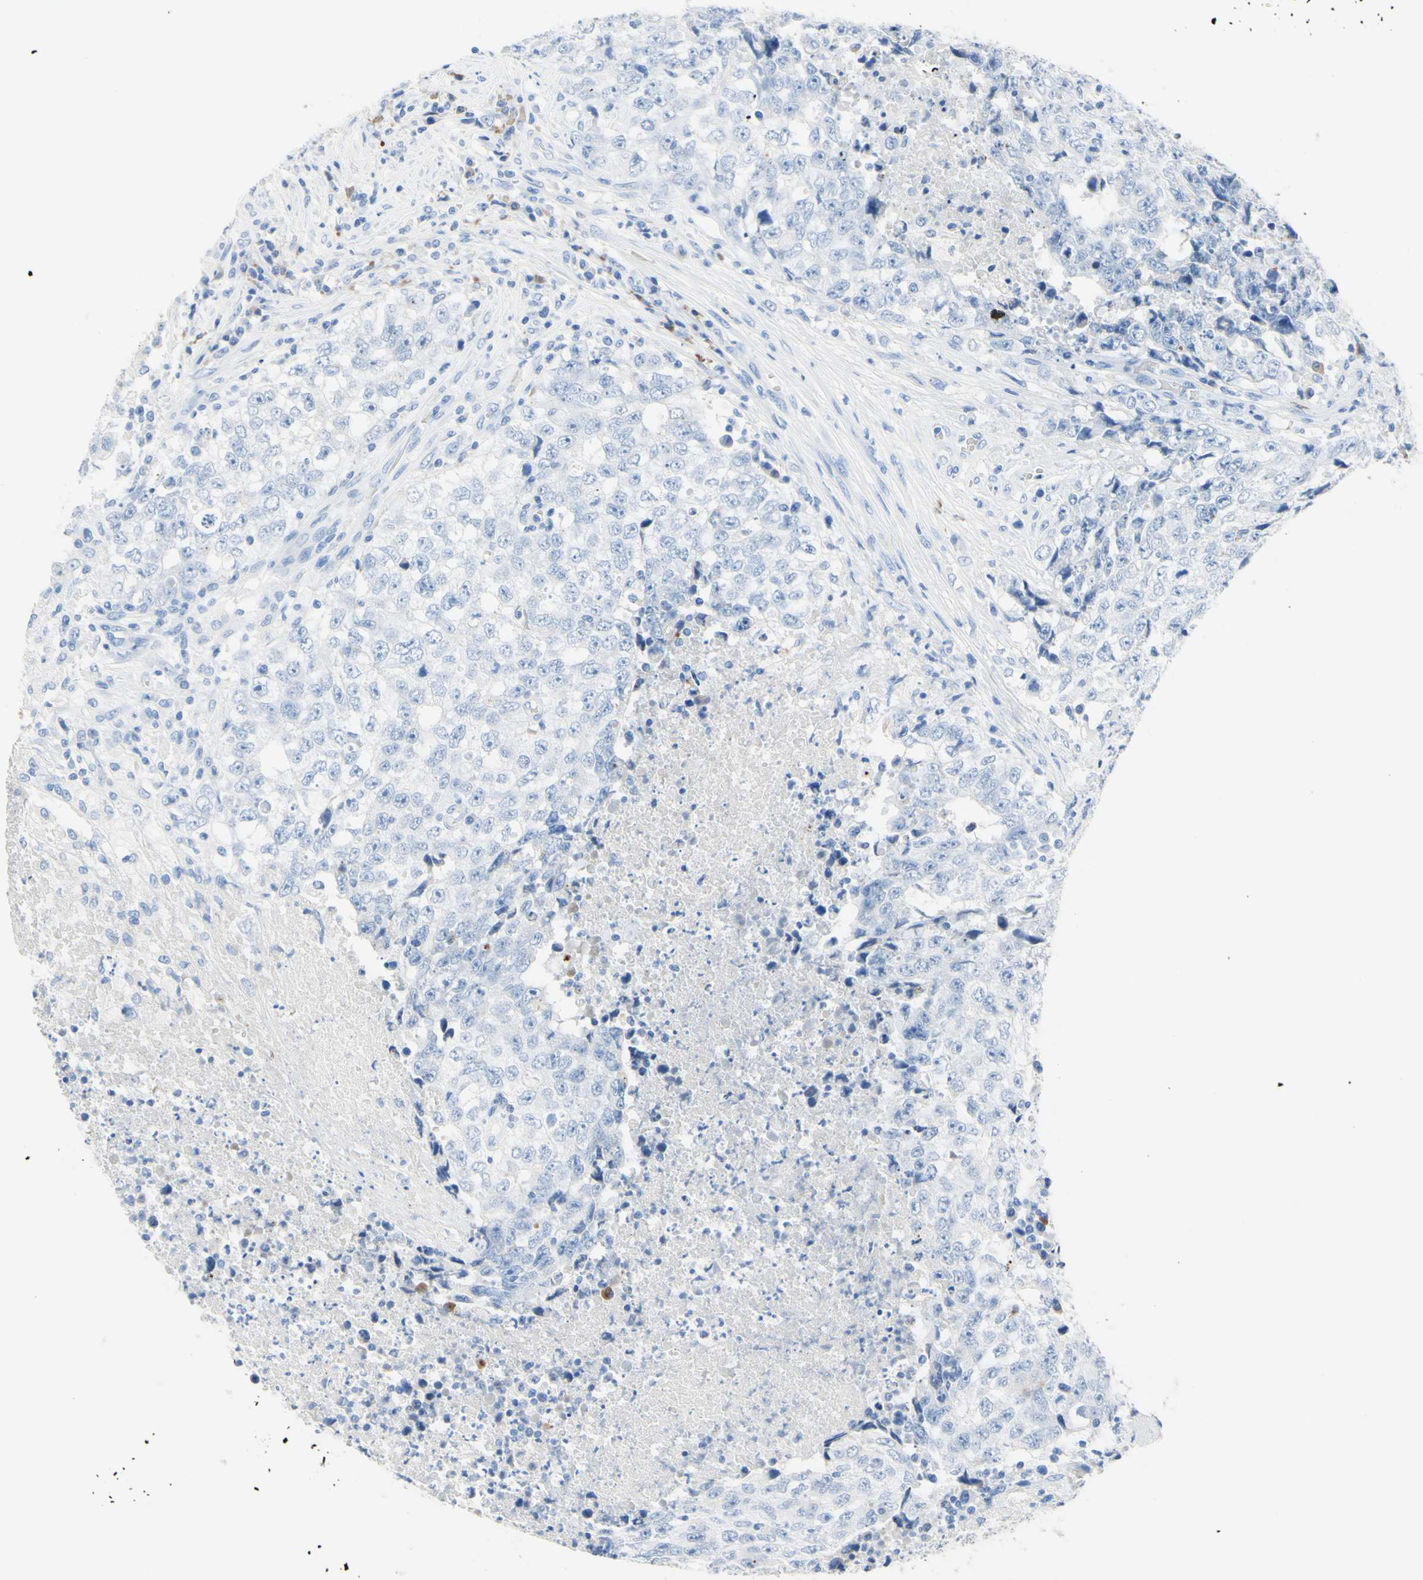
{"staining": {"intensity": "negative", "quantity": "none", "location": "none"}, "tissue": "testis cancer", "cell_type": "Tumor cells", "image_type": "cancer", "snomed": [{"axis": "morphology", "description": "Necrosis, NOS"}, {"axis": "morphology", "description": "Carcinoma, Embryonal, NOS"}, {"axis": "topography", "description": "Testis"}], "caption": "Immunohistochemical staining of testis embryonal carcinoma shows no significant staining in tumor cells.", "gene": "IL6ST", "patient": {"sex": "male", "age": 19}}